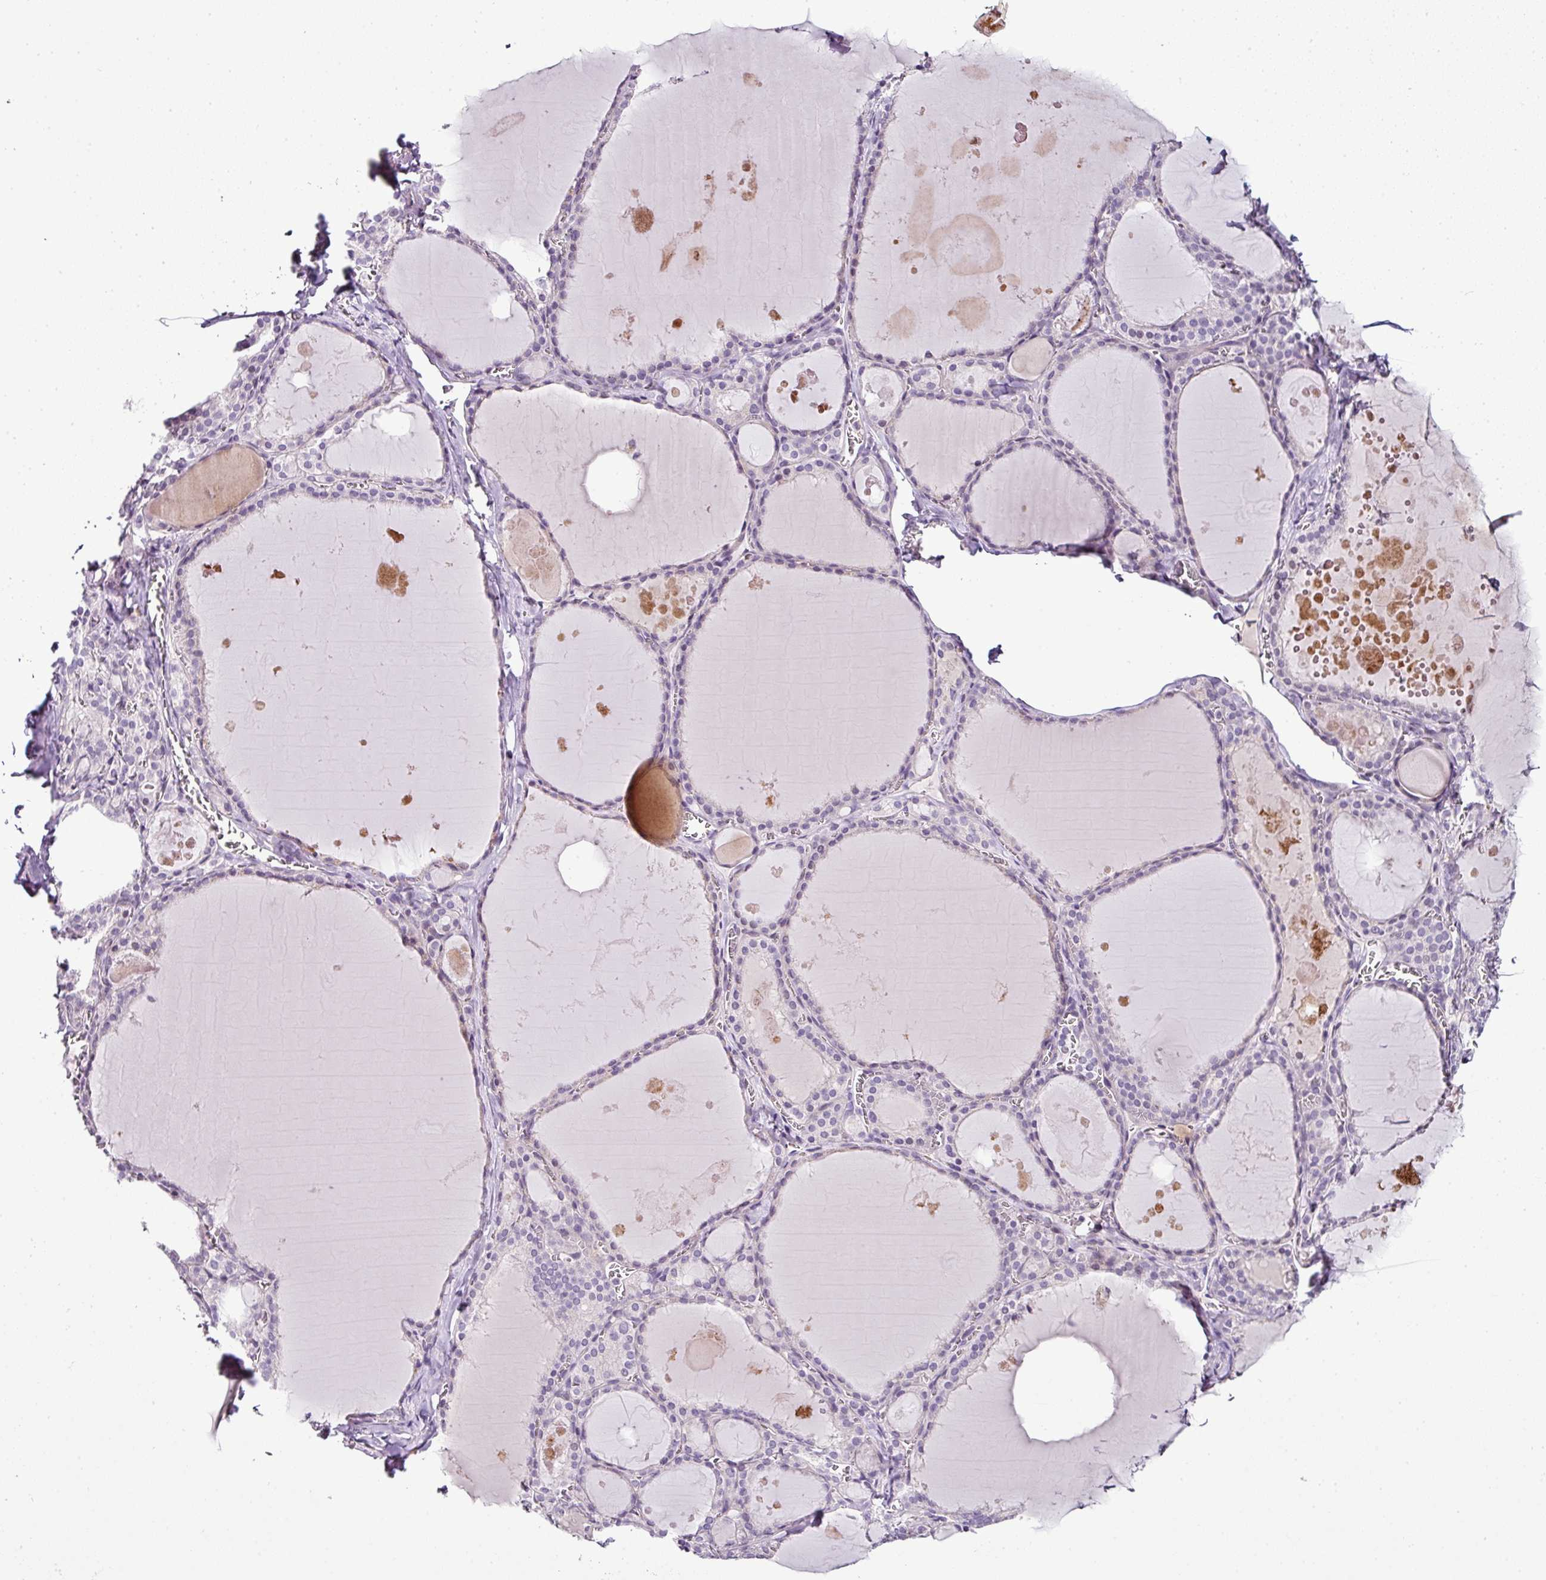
{"staining": {"intensity": "negative", "quantity": "none", "location": "none"}, "tissue": "thyroid gland", "cell_type": "Glandular cells", "image_type": "normal", "snomed": [{"axis": "morphology", "description": "Normal tissue, NOS"}, {"axis": "topography", "description": "Thyroid gland"}], "caption": "A photomicrograph of thyroid gland stained for a protein displays no brown staining in glandular cells. Nuclei are stained in blue.", "gene": "TEX30", "patient": {"sex": "male", "age": 56}}